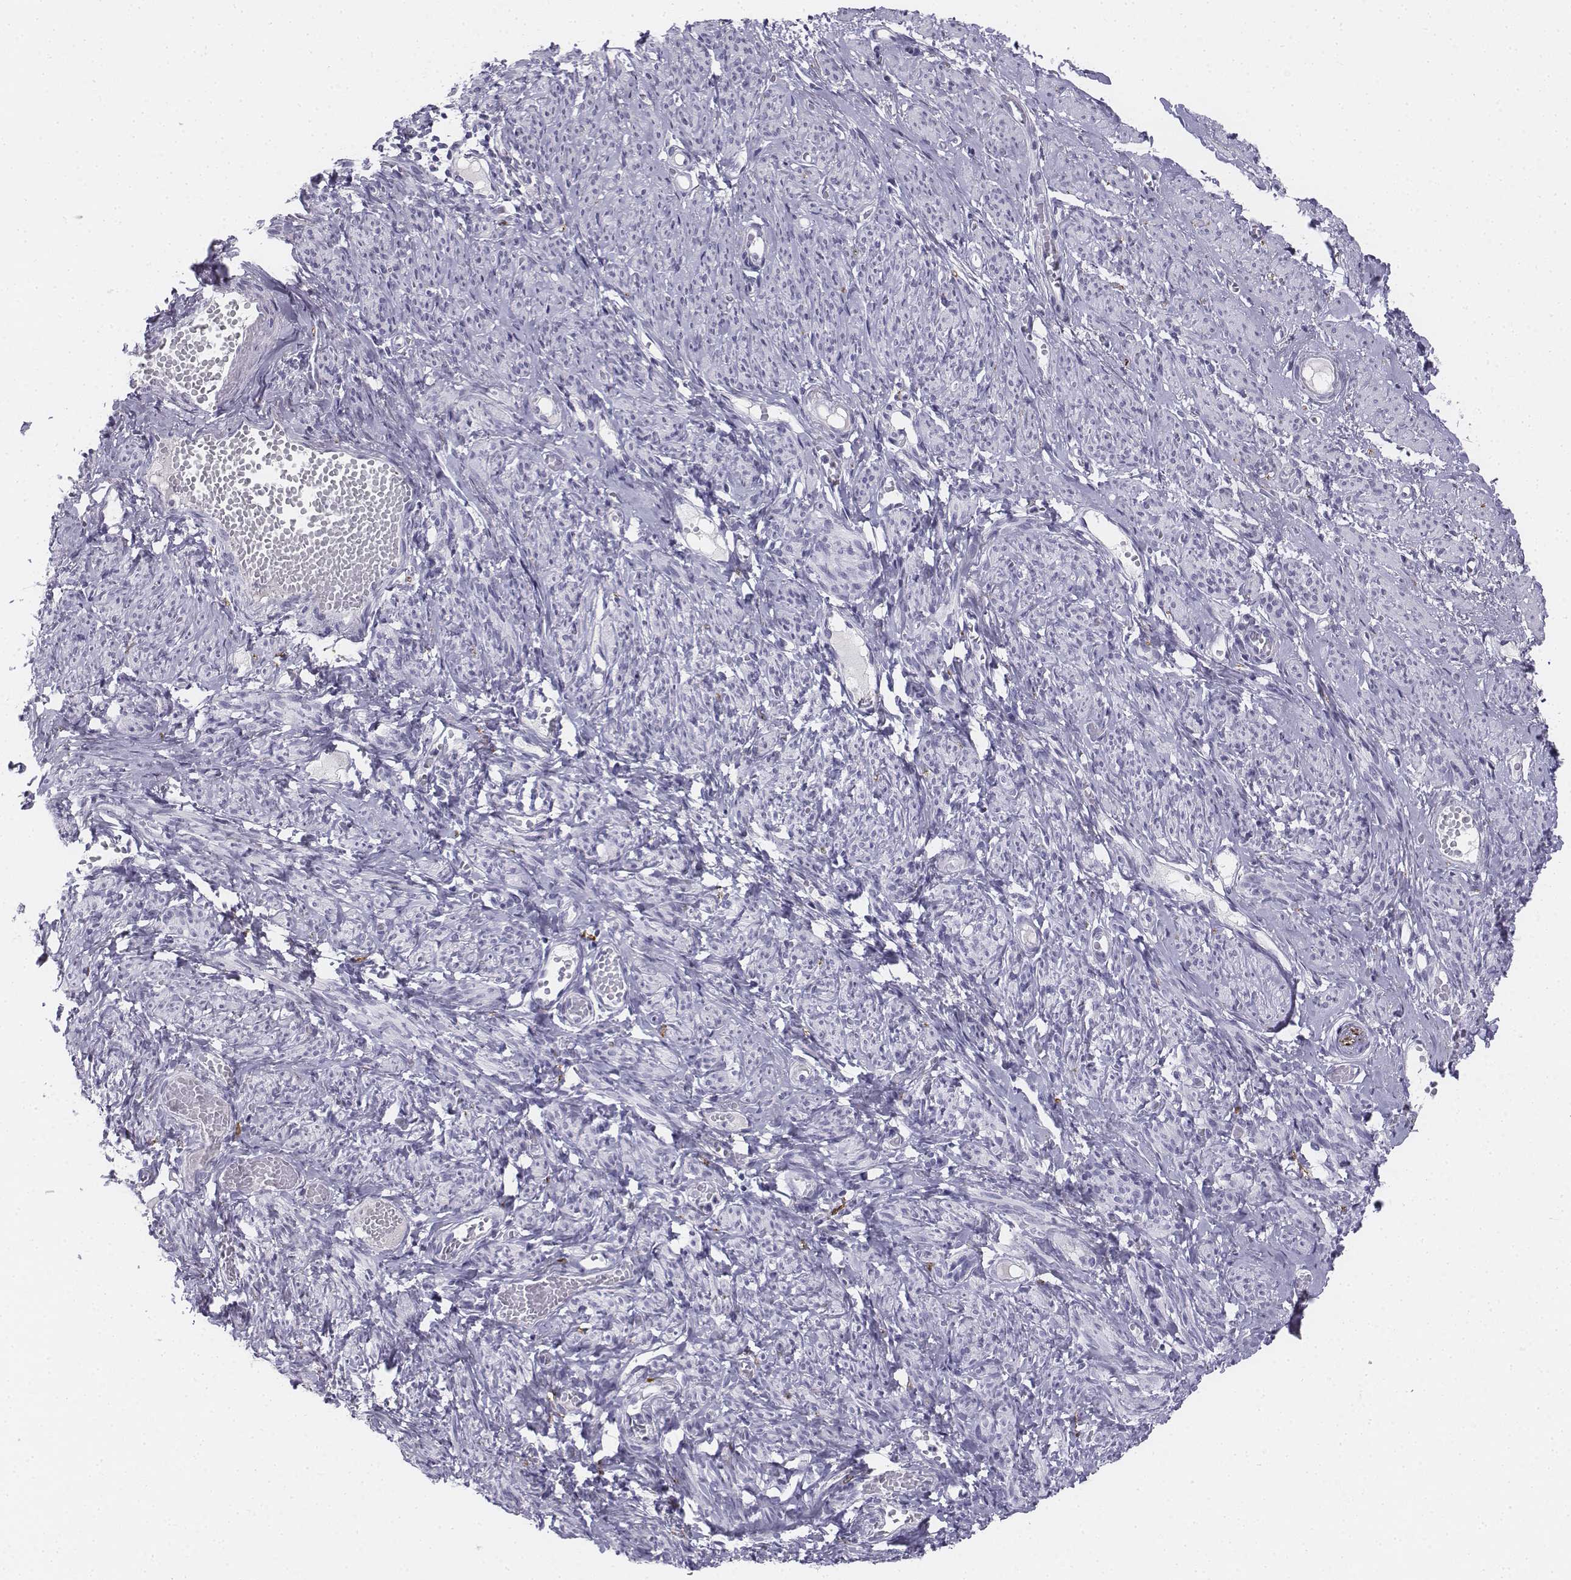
{"staining": {"intensity": "negative", "quantity": "none", "location": "none"}, "tissue": "smooth muscle", "cell_type": "Smooth muscle cells", "image_type": "normal", "snomed": [{"axis": "morphology", "description": "Normal tissue, NOS"}, {"axis": "topography", "description": "Smooth muscle"}], "caption": "Normal smooth muscle was stained to show a protein in brown. There is no significant staining in smooth muscle cells. (Stains: DAB (3,3'-diaminobenzidine) IHC with hematoxylin counter stain, Microscopy: brightfield microscopy at high magnification).", "gene": "TH", "patient": {"sex": "female", "age": 65}}